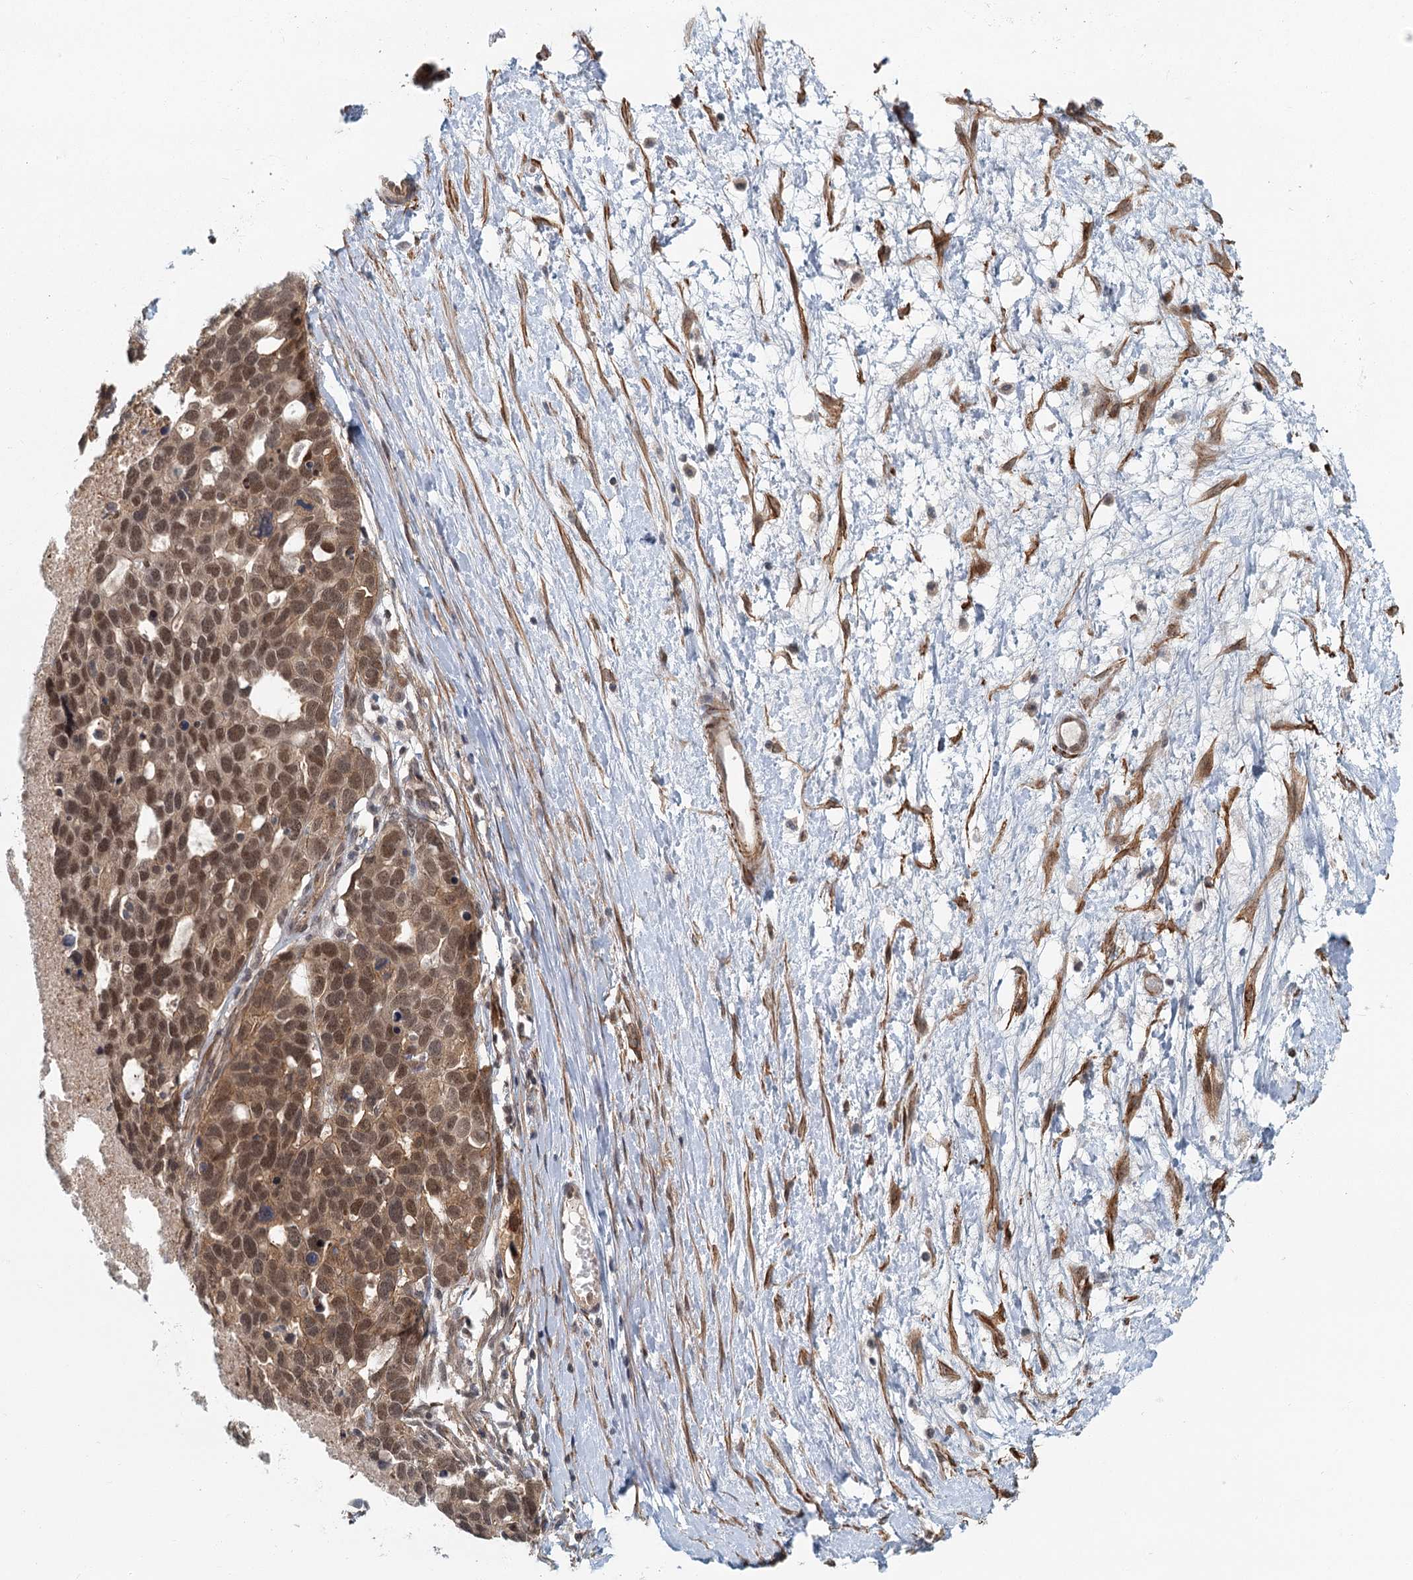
{"staining": {"intensity": "moderate", "quantity": ">75%", "location": "nuclear"}, "tissue": "ovarian cancer", "cell_type": "Tumor cells", "image_type": "cancer", "snomed": [{"axis": "morphology", "description": "Cystadenocarcinoma, serous, NOS"}, {"axis": "topography", "description": "Ovary"}], "caption": "About >75% of tumor cells in human ovarian cancer demonstrate moderate nuclear protein staining as visualized by brown immunohistochemical staining.", "gene": "TAS2R42", "patient": {"sex": "female", "age": 54}}